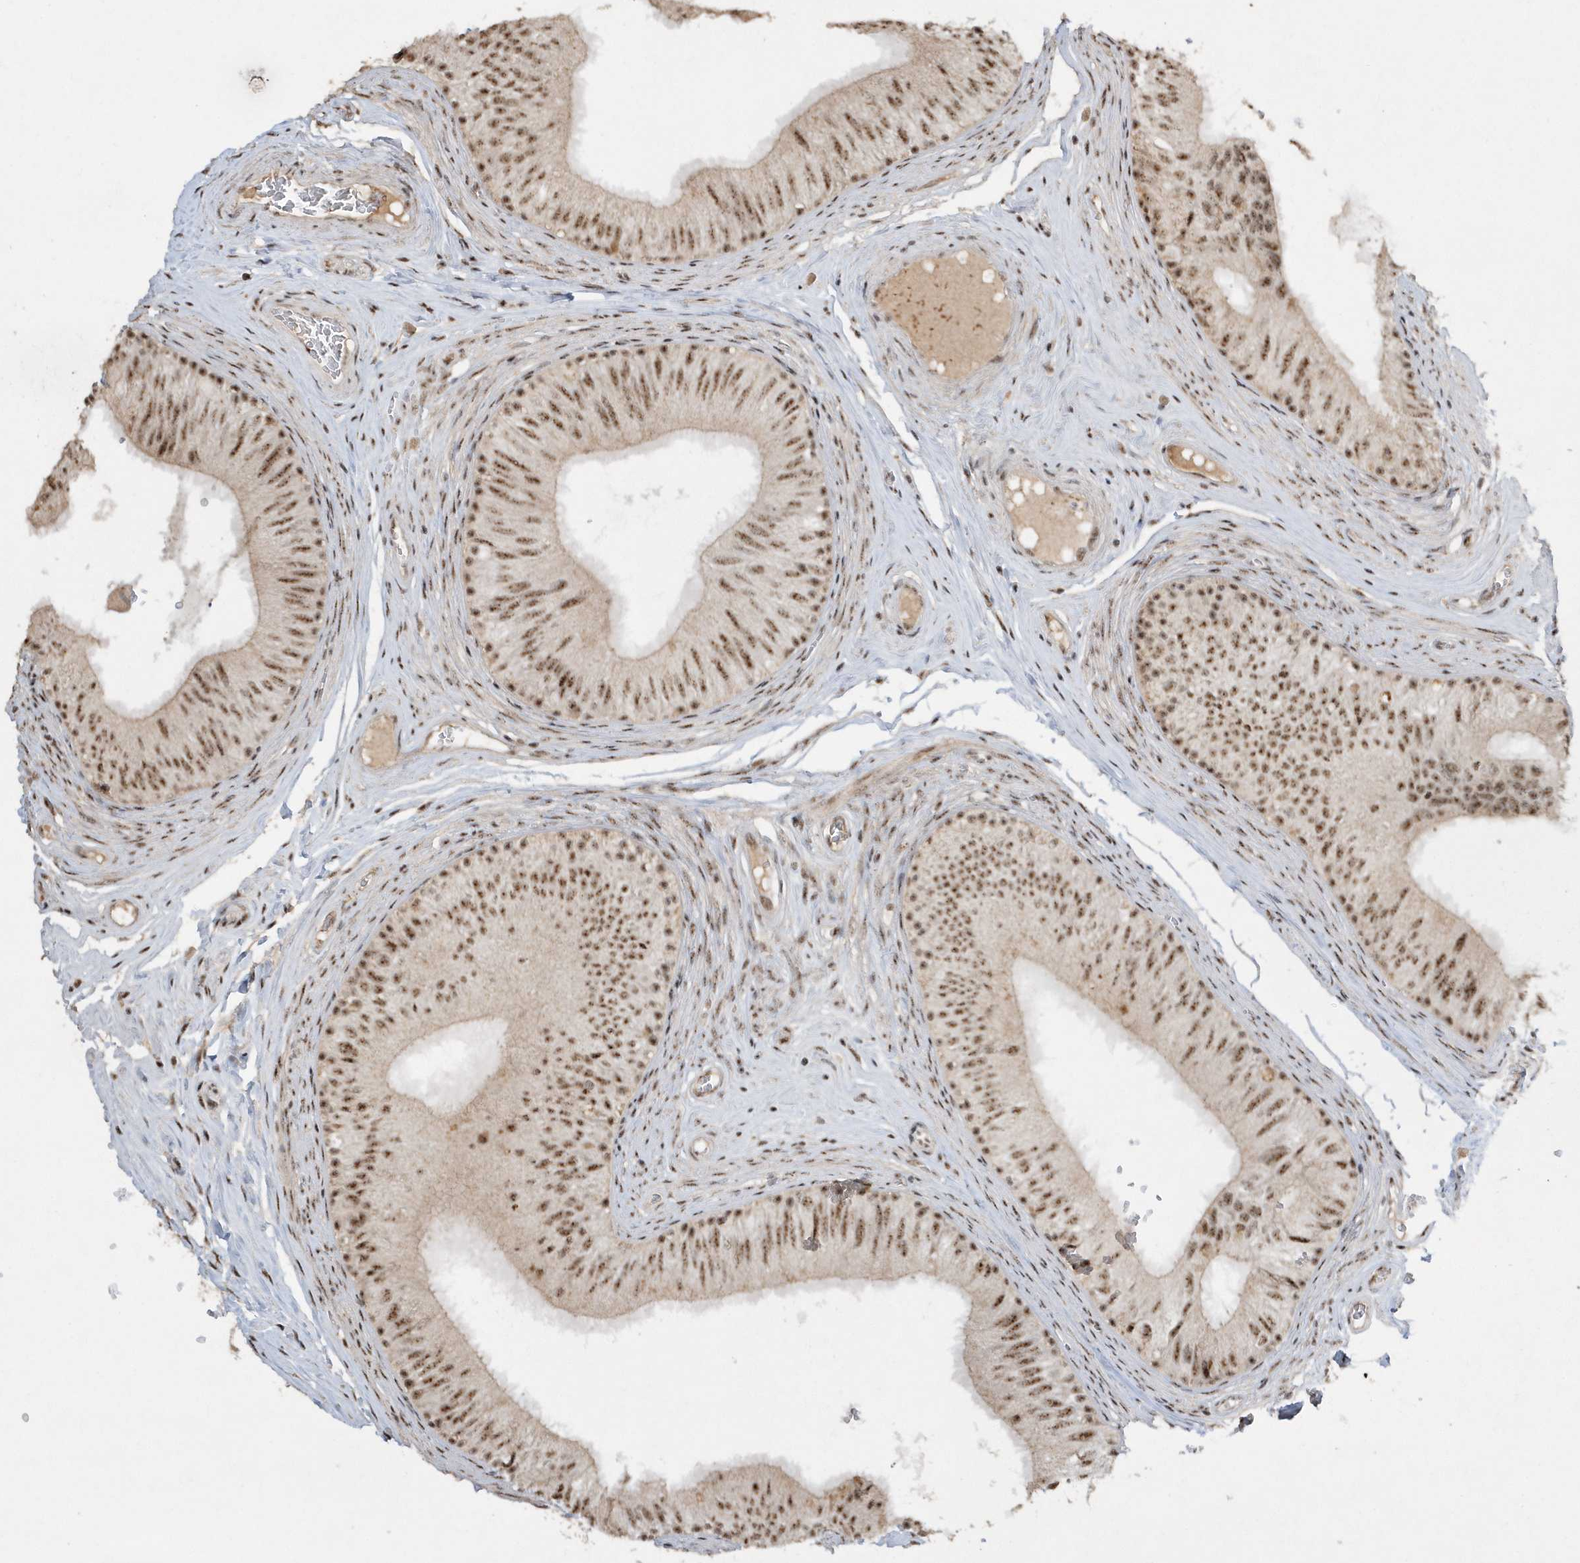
{"staining": {"intensity": "moderate", "quantity": ">75%", "location": "nuclear"}, "tissue": "epididymis", "cell_type": "Glandular cells", "image_type": "normal", "snomed": [{"axis": "morphology", "description": "Normal tissue, NOS"}, {"axis": "topography", "description": "Epididymis"}], "caption": "An IHC micrograph of normal tissue is shown. Protein staining in brown labels moderate nuclear positivity in epididymis within glandular cells.", "gene": "POLR3B", "patient": {"sex": "male", "age": 46}}